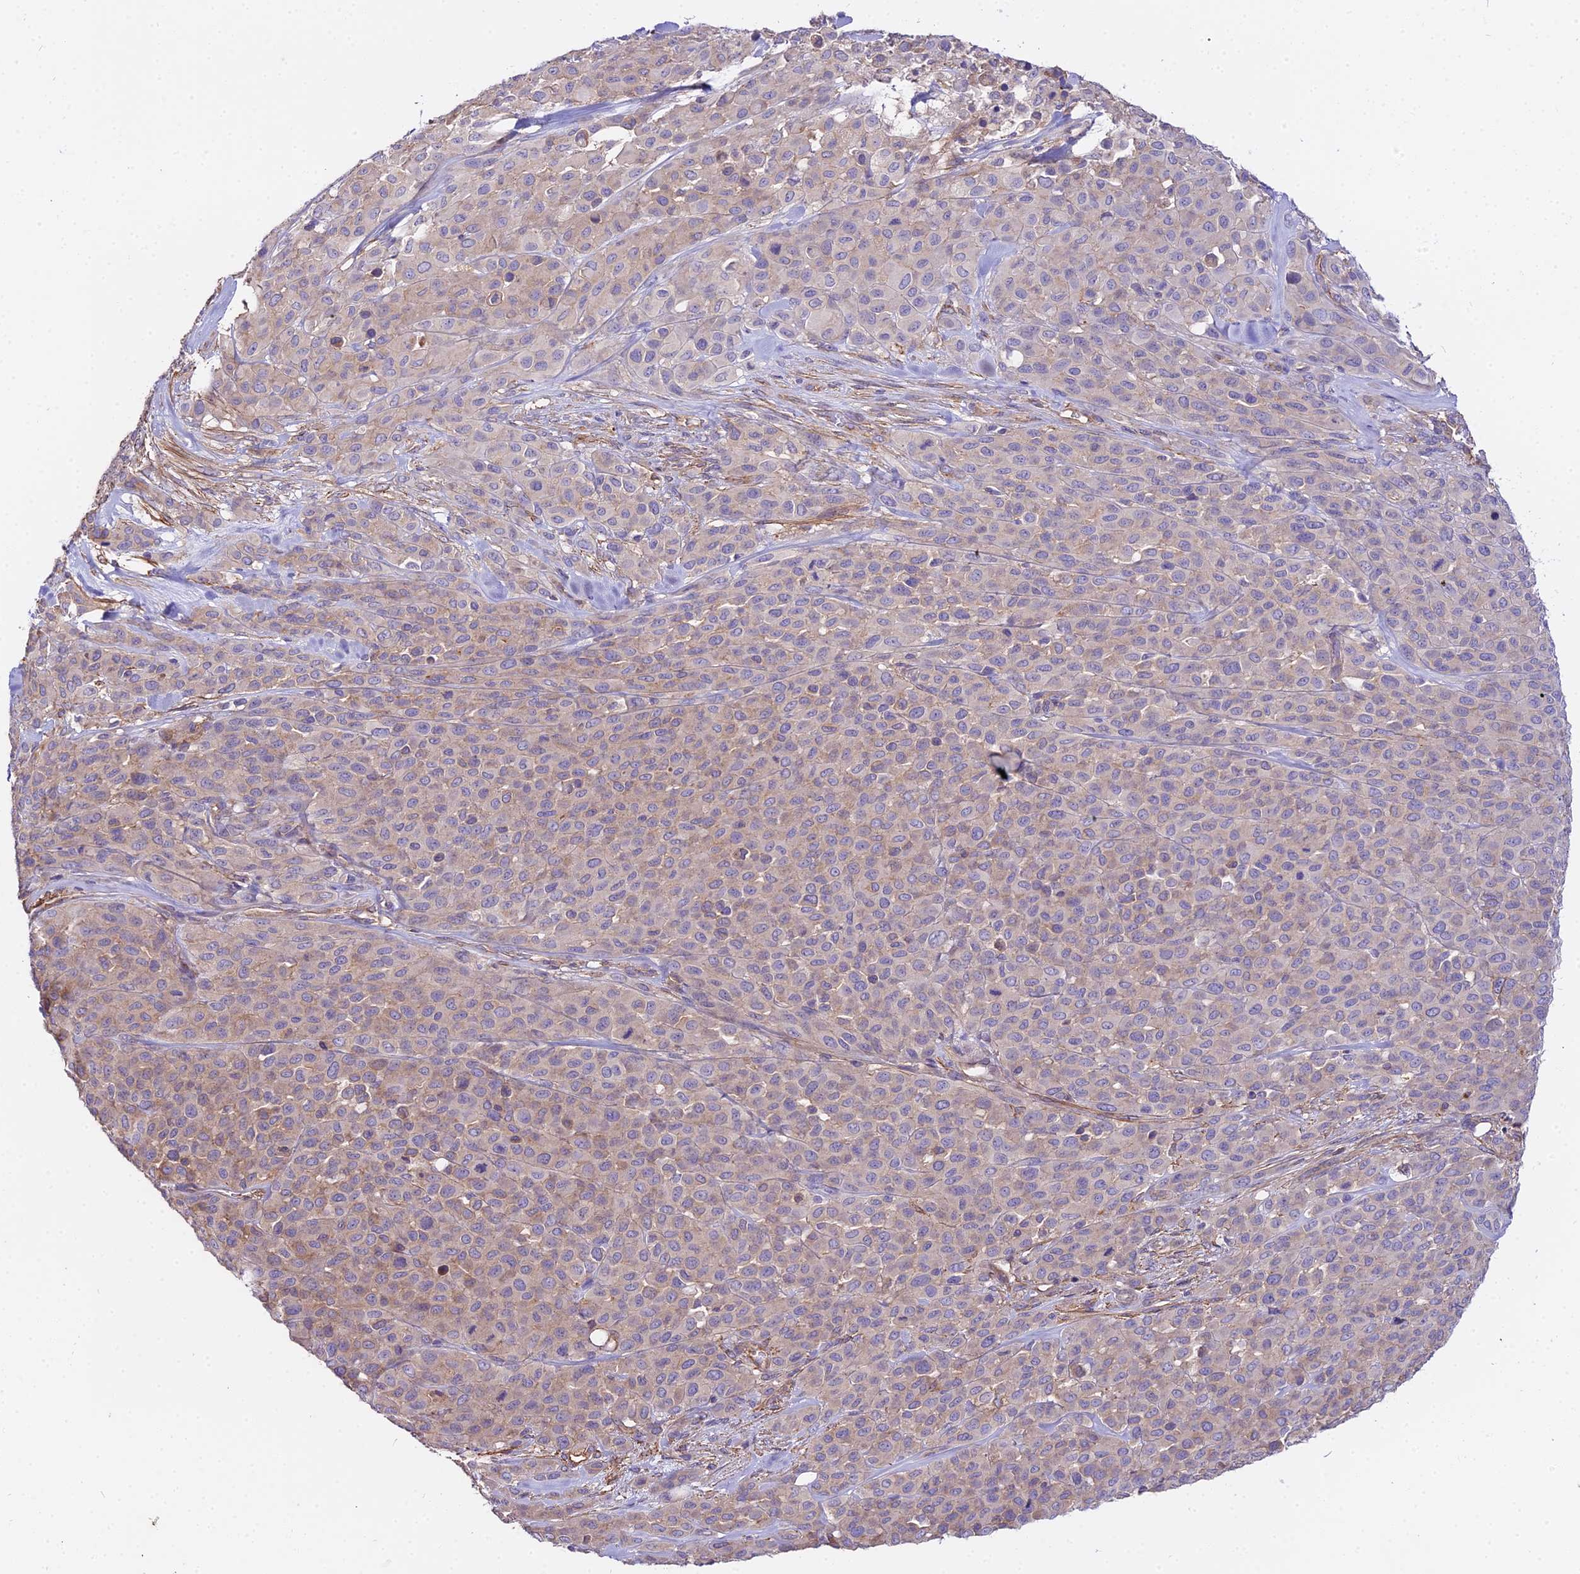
{"staining": {"intensity": "weak", "quantity": "<25%", "location": "cytoplasmic/membranous"}, "tissue": "melanoma", "cell_type": "Tumor cells", "image_type": "cancer", "snomed": [{"axis": "morphology", "description": "Malignant melanoma, Metastatic site"}, {"axis": "topography", "description": "Skin"}], "caption": "An IHC image of malignant melanoma (metastatic site) is shown. There is no staining in tumor cells of malignant melanoma (metastatic site). (DAB (3,3'-diaminobenzidine) immunohistochemistry (IHC) with hematoxylin counter stain).", "gene": "GLYAT", "patient": {"sex": "female", "age": 81}}